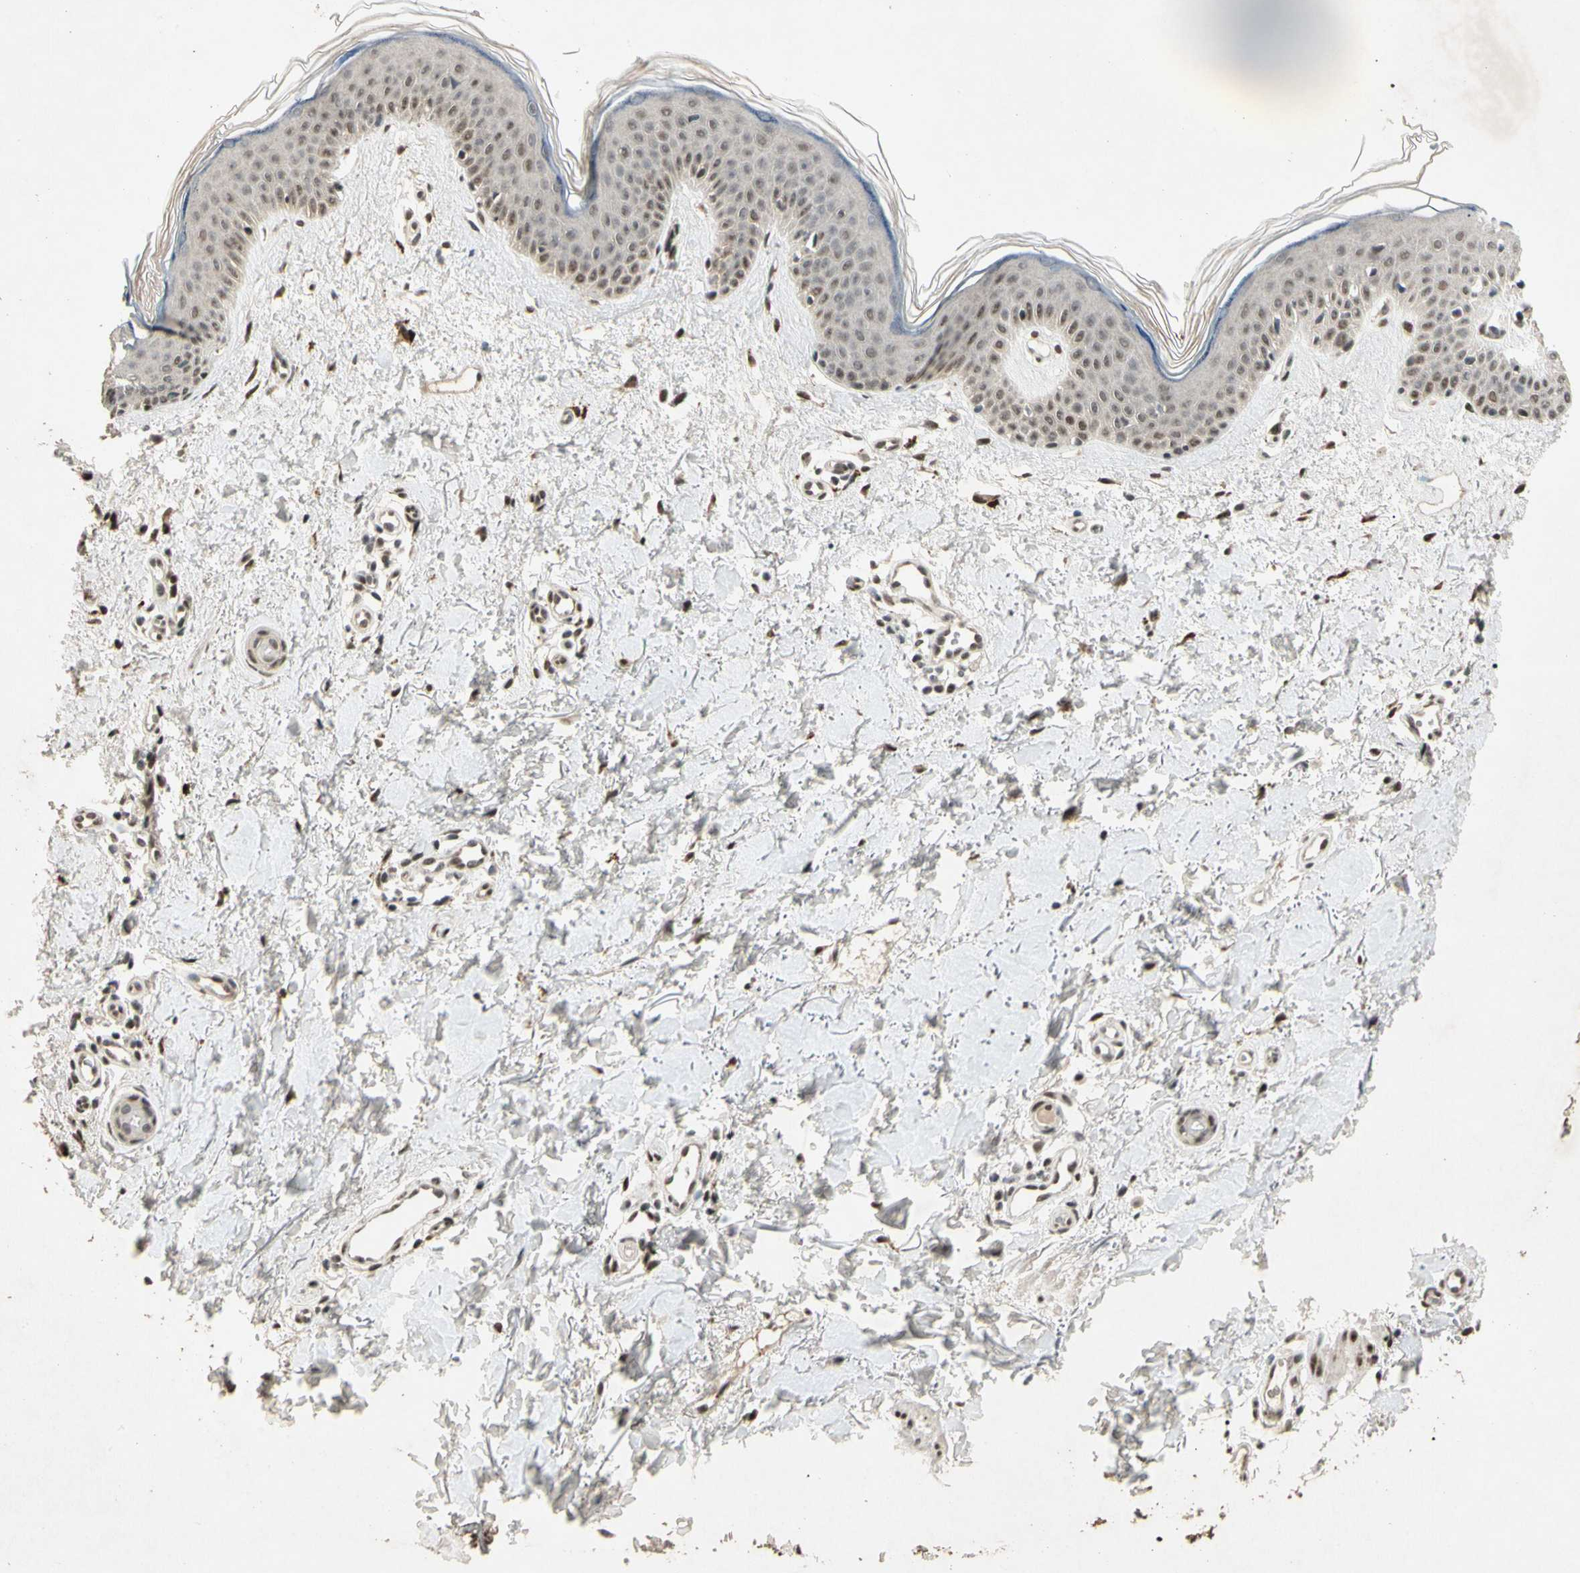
{"staining": {"intensity": "strong", "quantity": ">75%", "location": "nuclear"}, "tissue": "skin", "cell_type": "Fibroblasts", "image_type": "normal", "snomed": [{"axis": "morphology", "description": "Normal tissue, NOS"}, {"axis": "topography", "description": "Skin"}], "caption": "Protein staining by IHC demonstrates strong nuclear staining in about >75% of fibroblasts in normal skin.", "gene": "ZBTB4", "patient": {"sex": "female", "age": 56}}